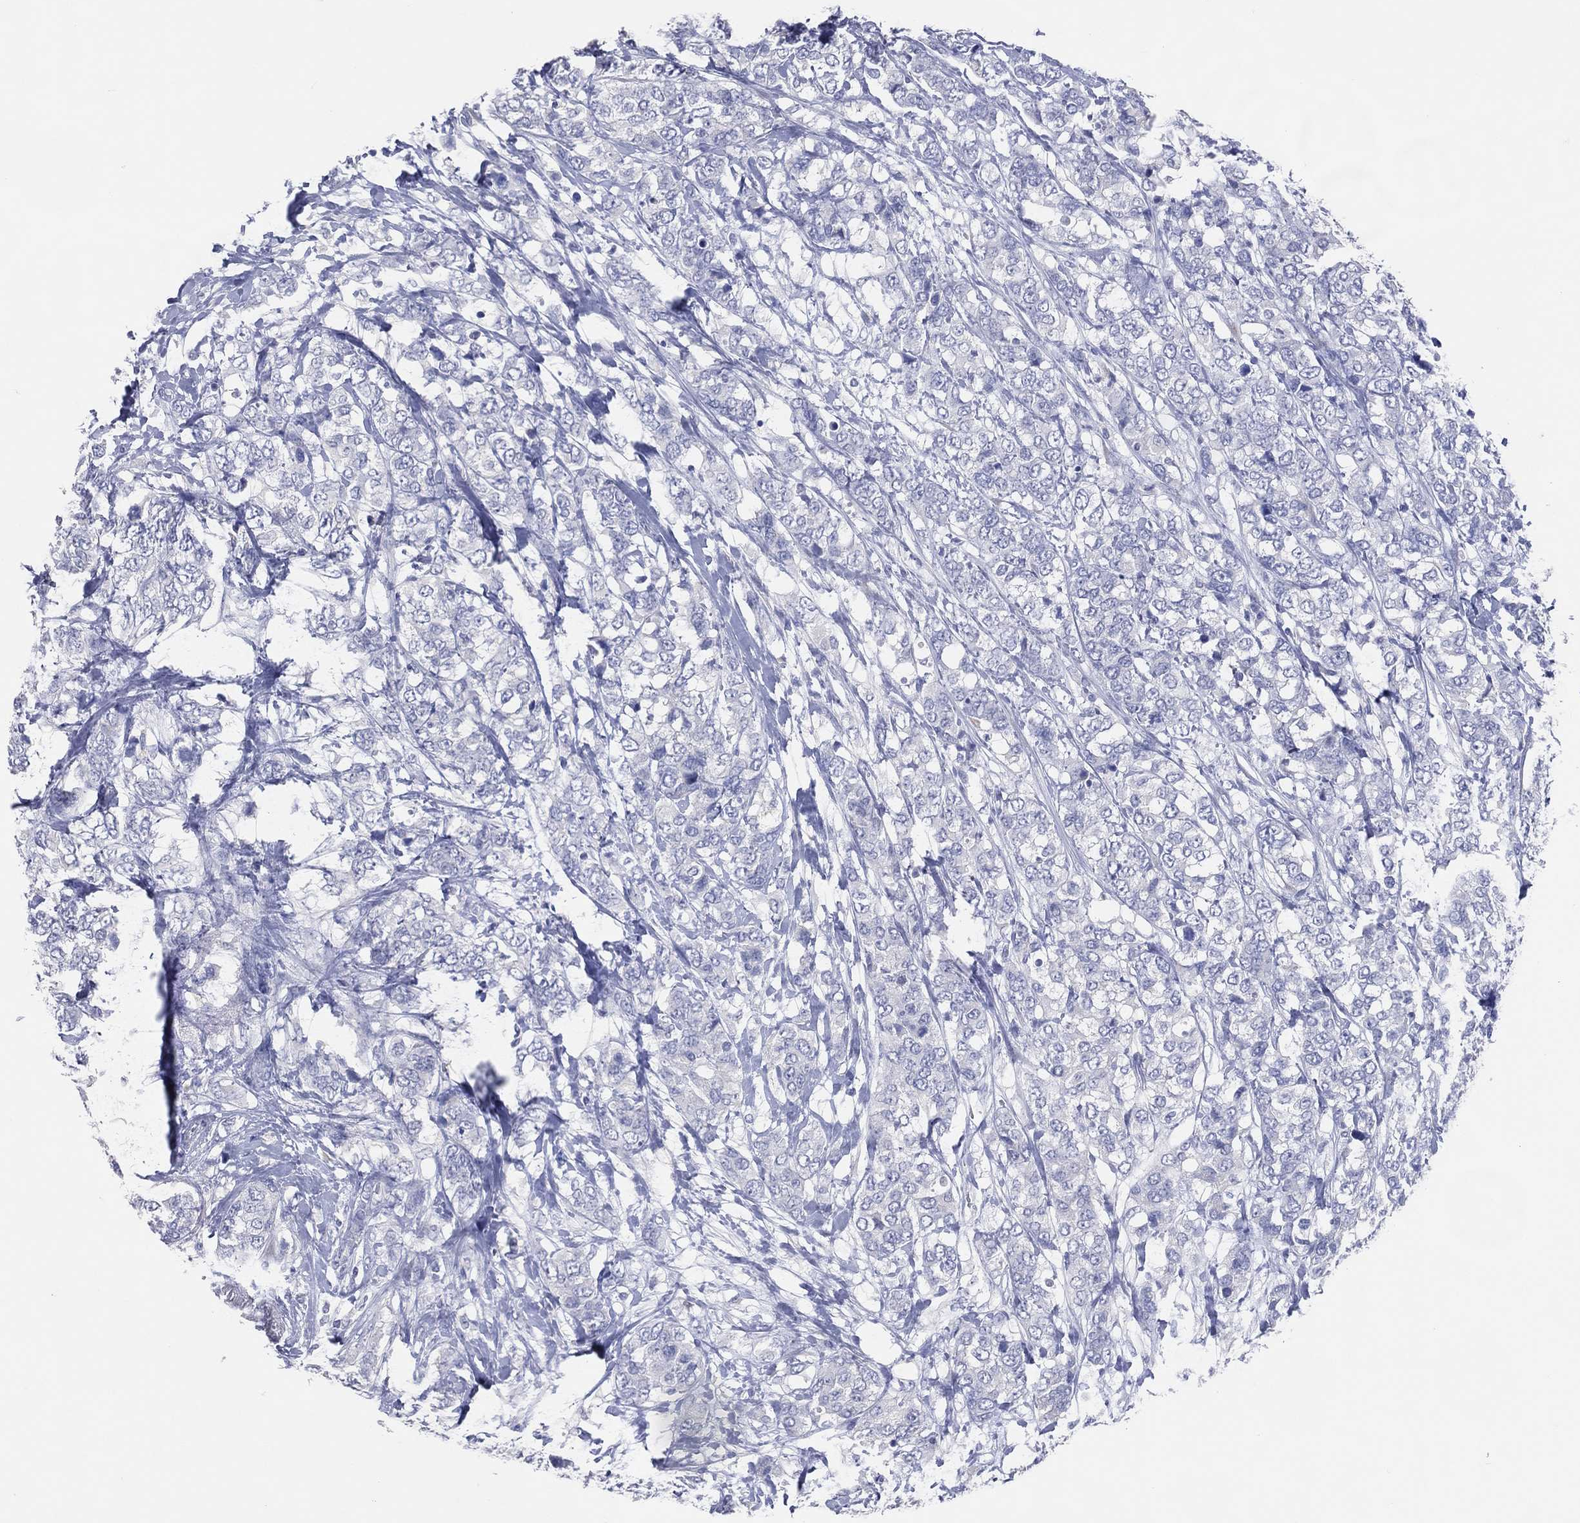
{"staining": {"intensity": "negative", "quantity": "none", "location": "none"}, "tissue": "breast cancer", "cell_type": "Tumor cells", "image_type": "cancer", "snomed": [{"axis": "morphology", "description": "Lobular carcinoma"}, {"axis": "topography", "description": "Breast"}], "caption": "Breast cancer stained for a protein using immunohistochemistry exhibits no staining tumor cells.", "gene": "DNAH6", "patient": {"sex": "female", "age": 59}}